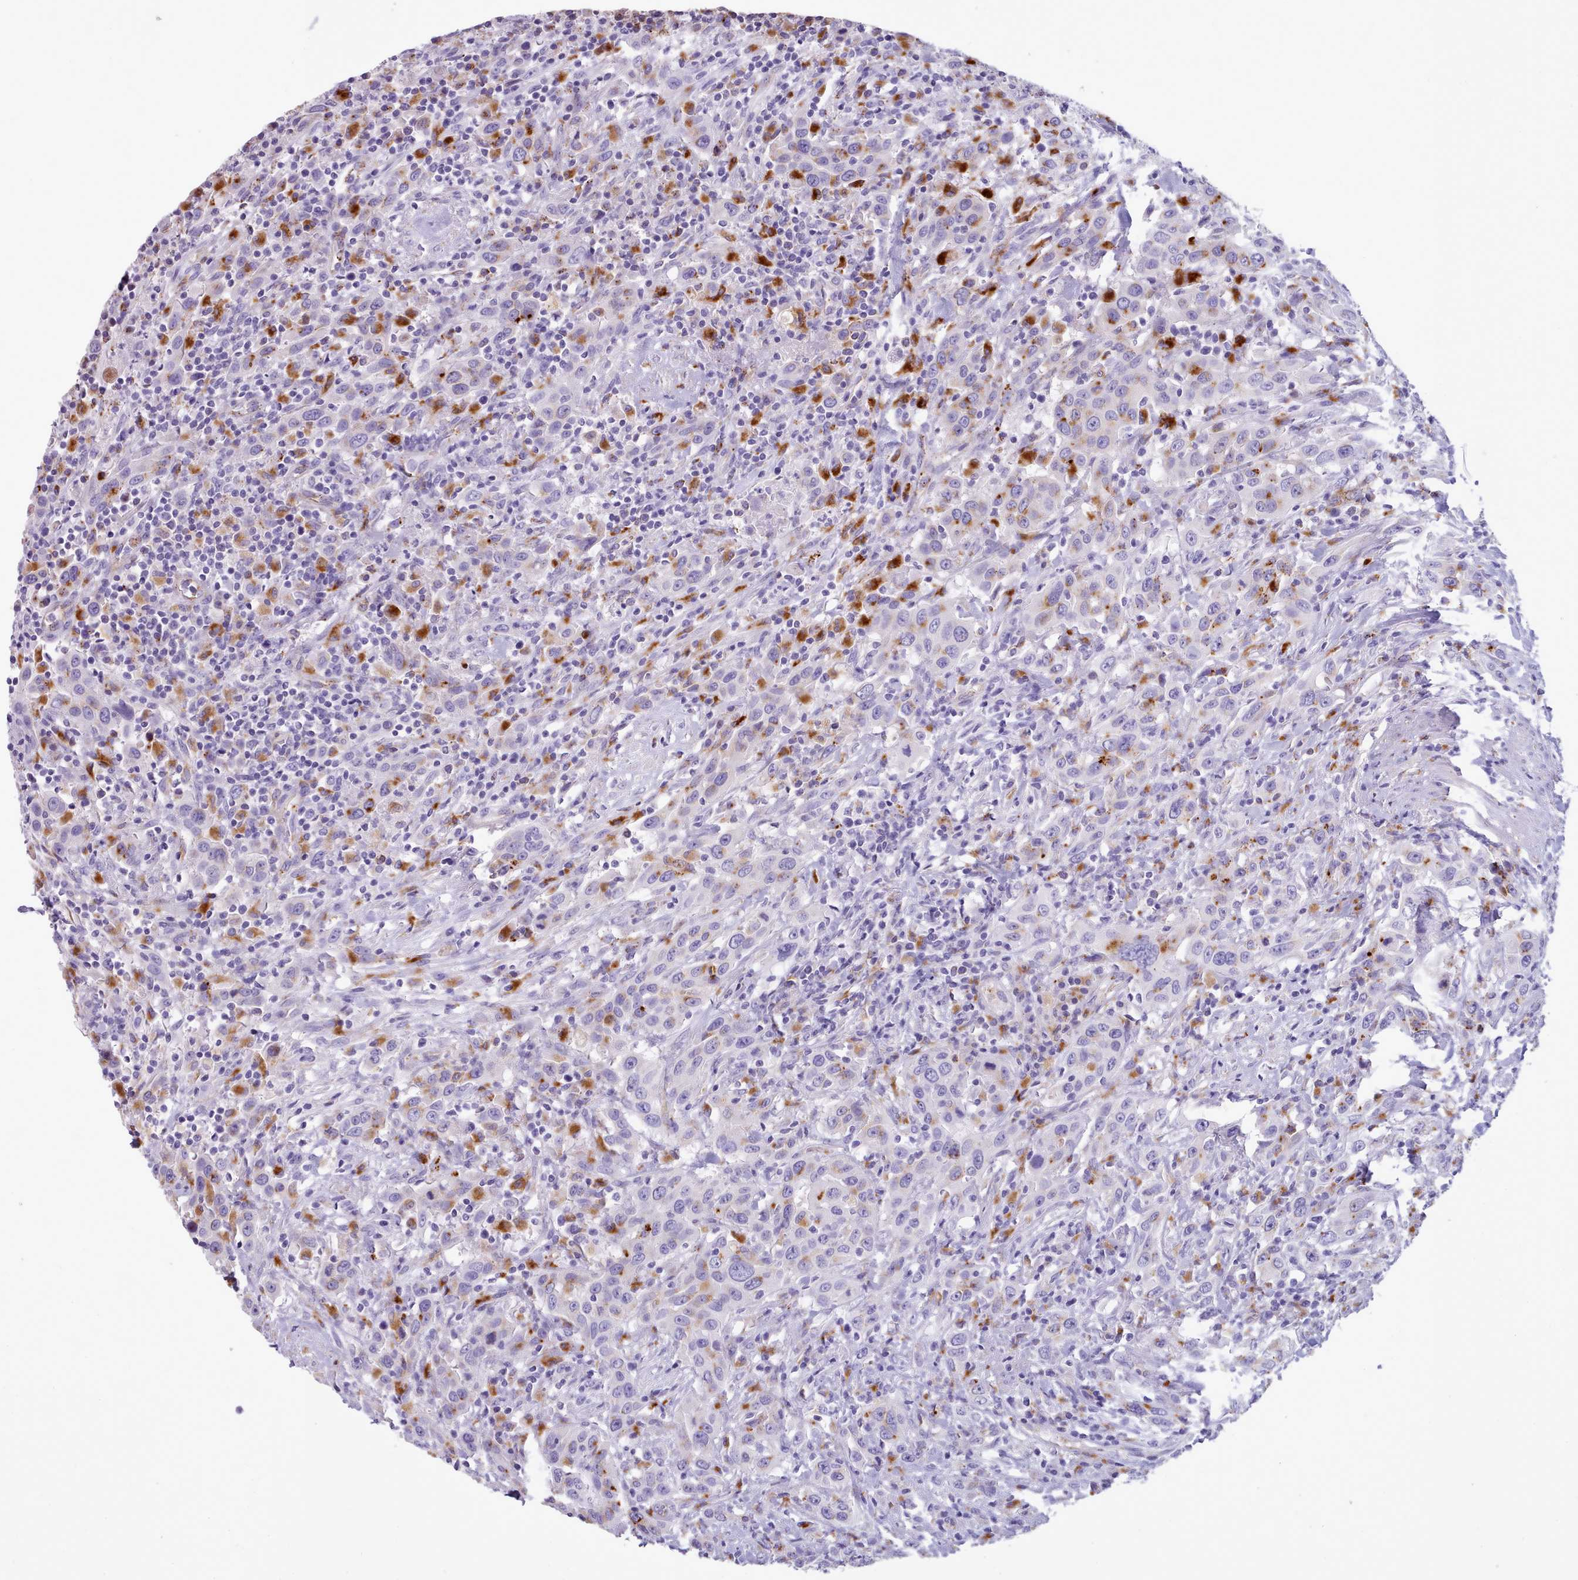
{"staining": {"intensity": "strong", "quantity": "<25%", "location": "cytoplasmic/membranous"}, "tissue": "urothelial cancer", "cell_type": "Tumor cells", "image_type": "cancer", "snomed": [{"axis": "morphology", "description": "Urothelial carcinoma, High grade"}, {"axis": "topography", "description": "Urinary bladder"}], "caption": "Immunohistochemical staining of human urothelial cancer shows medium levels of strong cytoplasmic/membranous positivity in about <25% of tumor cells.", "gene": "GAA", "patient": {"sex": "male", "age": 61}}